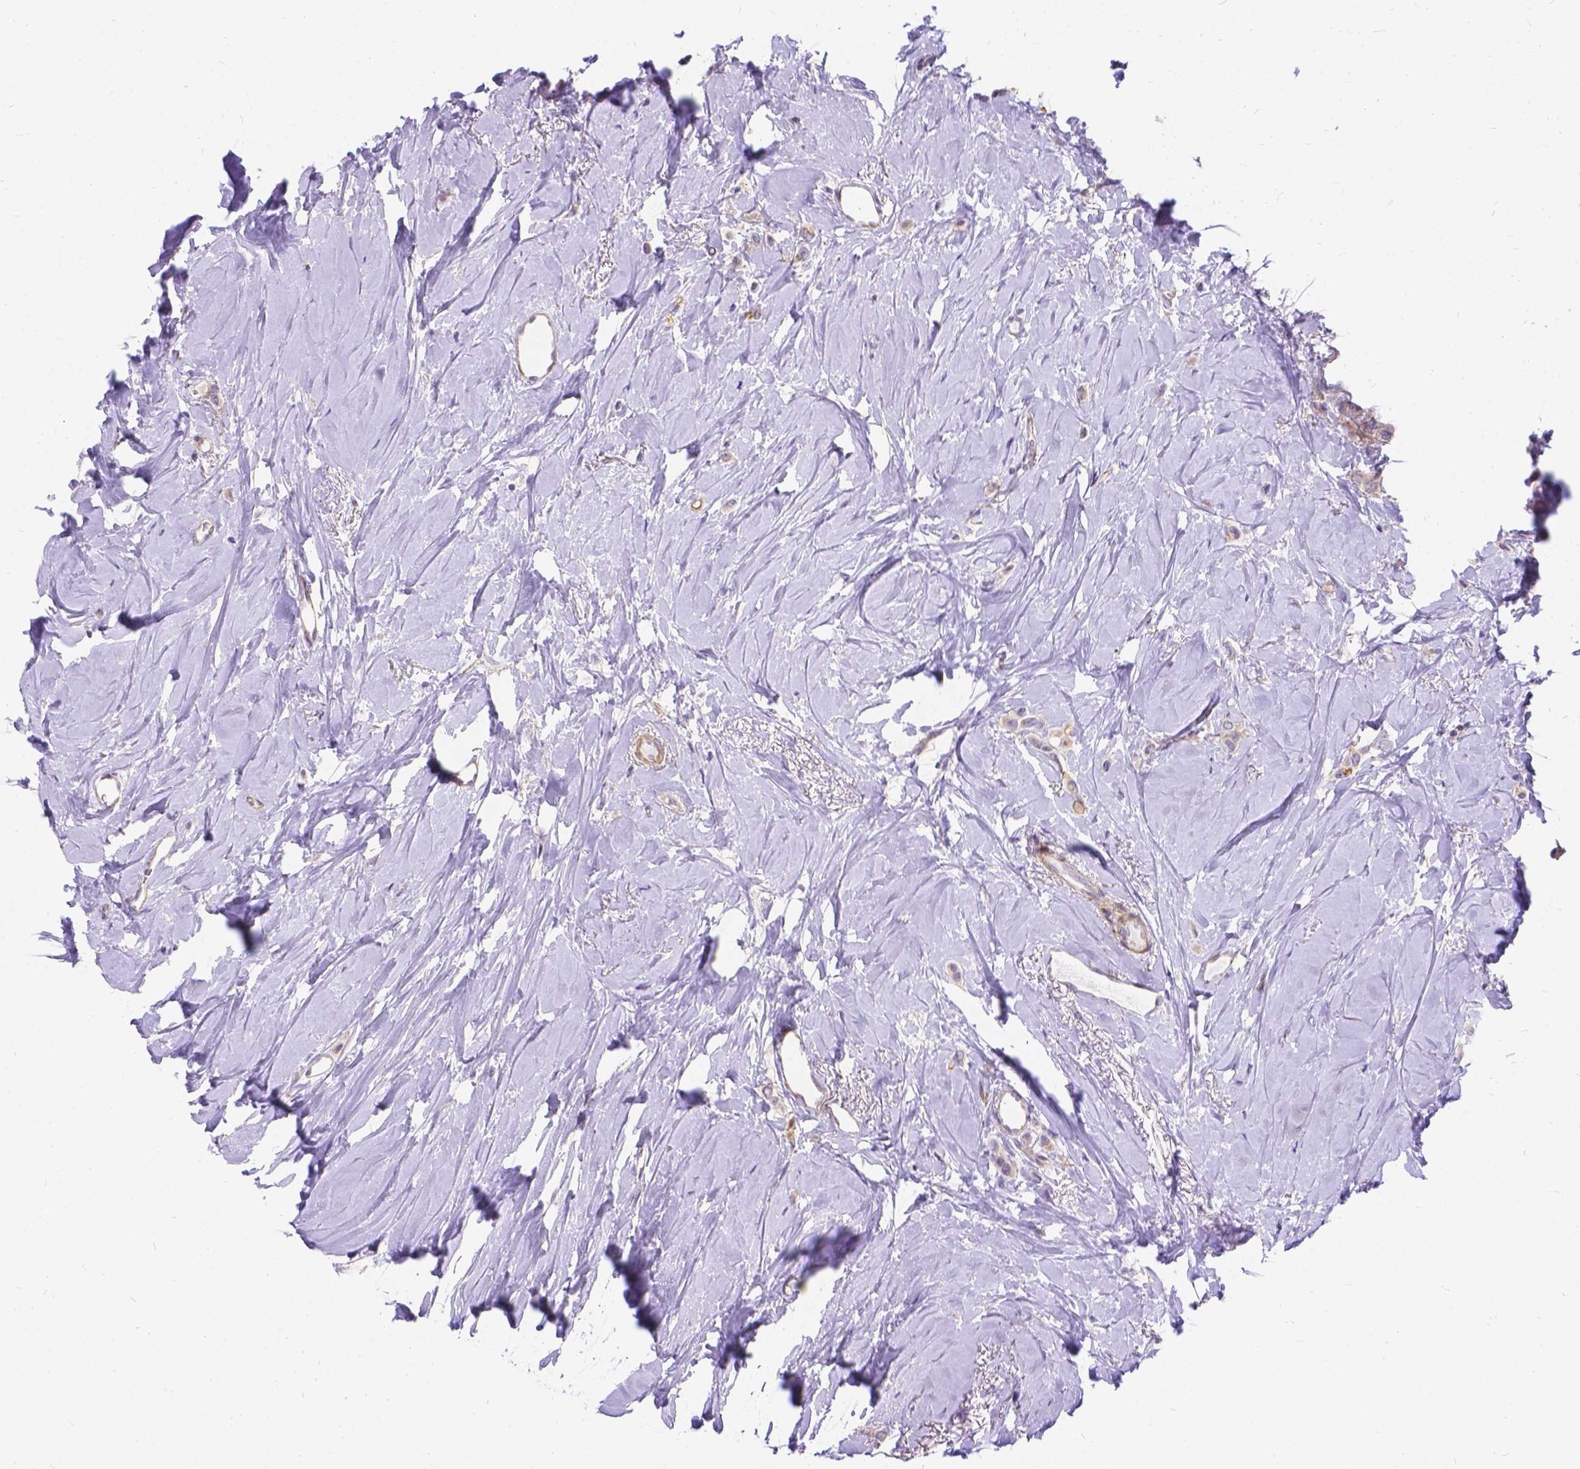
{"staining": {"intensity": "weak", "quantity": "<25%", "location": "cytoplasmic/membranous"}, "tissue": "breast cancer", "cell_type": "Tumor cells", "image_type": "cancer", "snomed": [{"axis": "morphology", "description": "Lobular carcinoma"}, {"axis": "topography", "description": "Breast"}], "caption": "A high-resolution photomicrograph shows IHC staining of breast cancer, which displays no significant positivity in tumor cells.", "gene": "PALS1", "patient": {"sex": "female", "age": 66}}